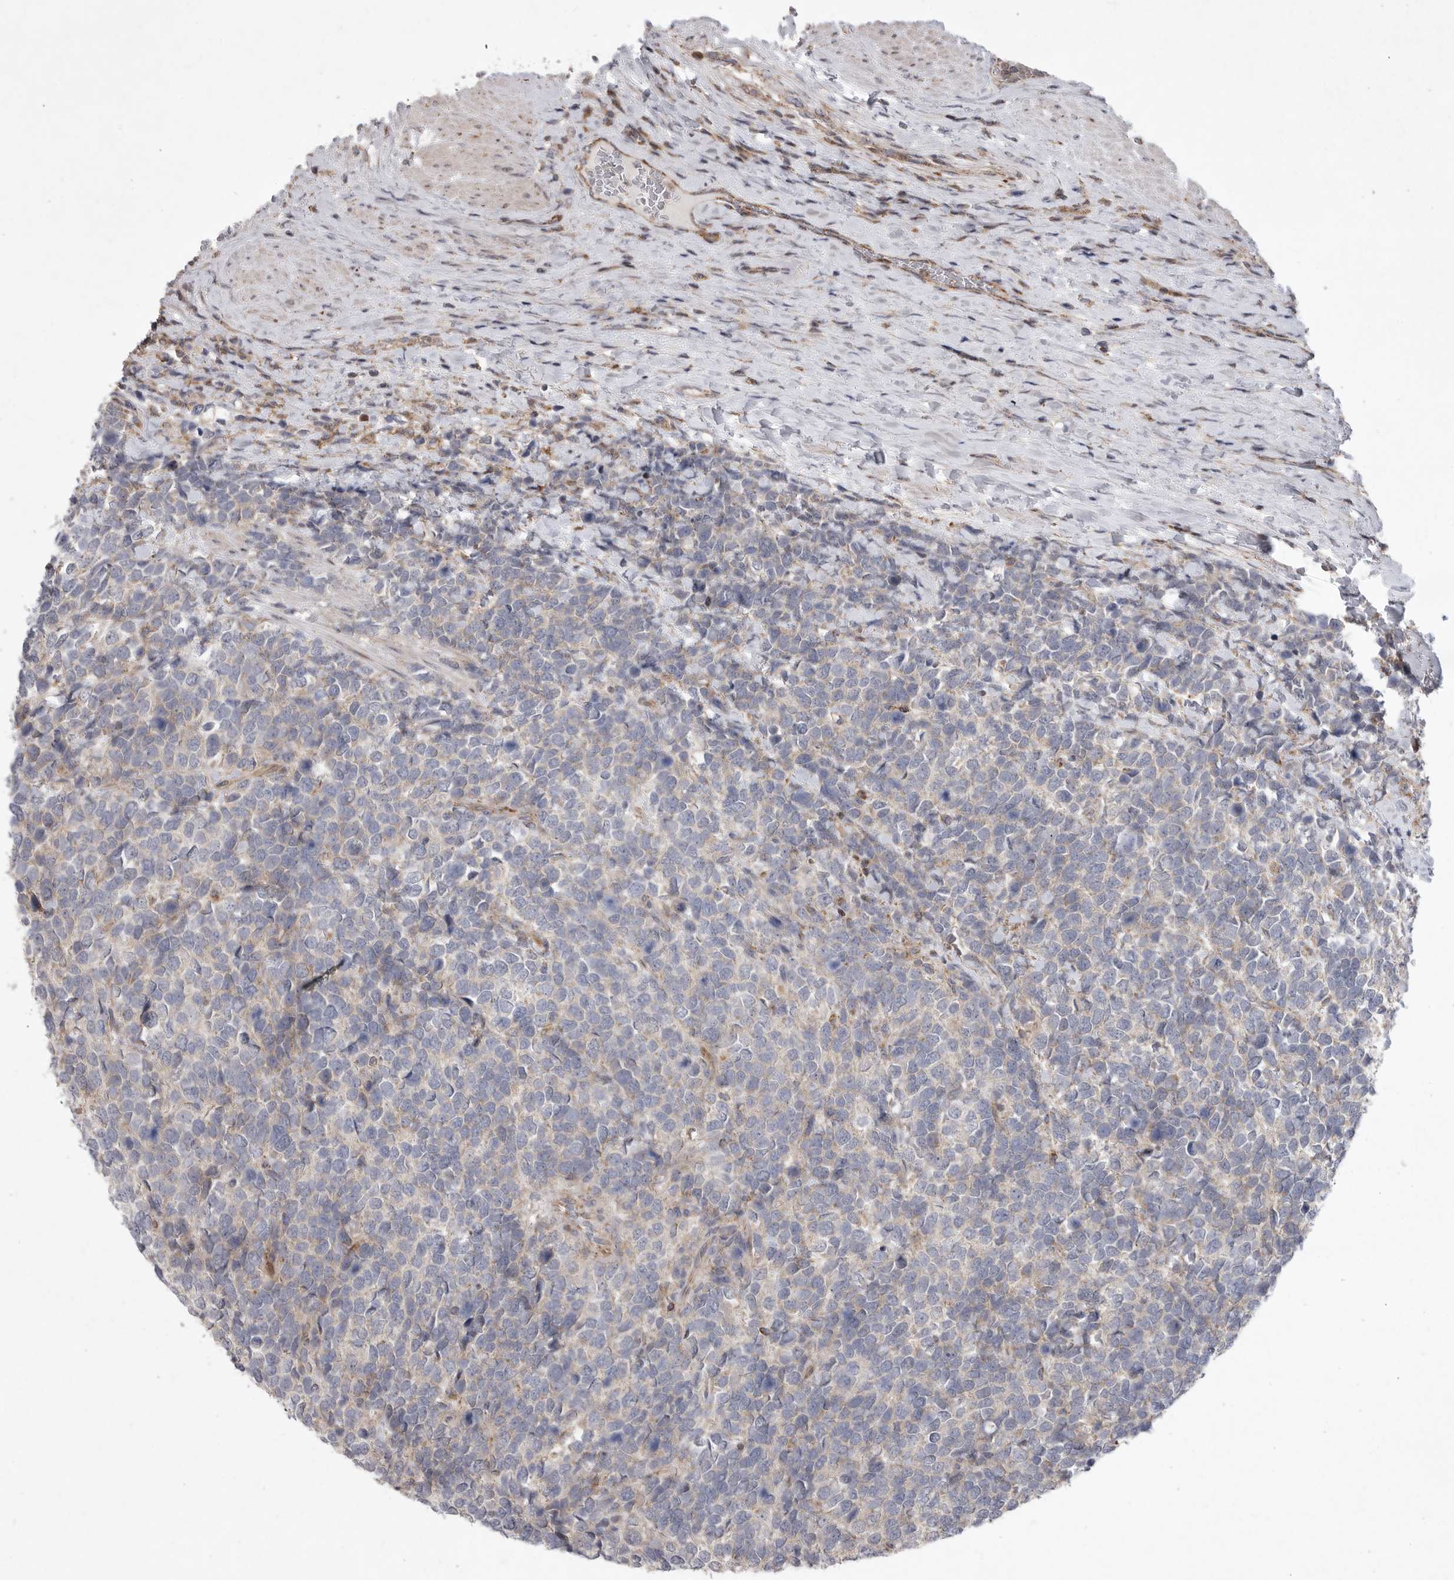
{"staining": {"intensity": "negative", "quantity": "none", "location": "none"}, "tissue": "urothelial cancer", "cell_type": "Tumor cells", "image_type": "cancer", "snomed": [{"axis": "morphology", "description": "Urothelial carcinoma, High grade"}, {"axis": "topography", "description": "Urinary bladder"}], "caption": "This is an immunohistochemistry photomicrograph of urothelial cancer. There is no positivity in tumor cells.", "gene": "MPZL1", "patient": {"sex": "female", "age": 82}}